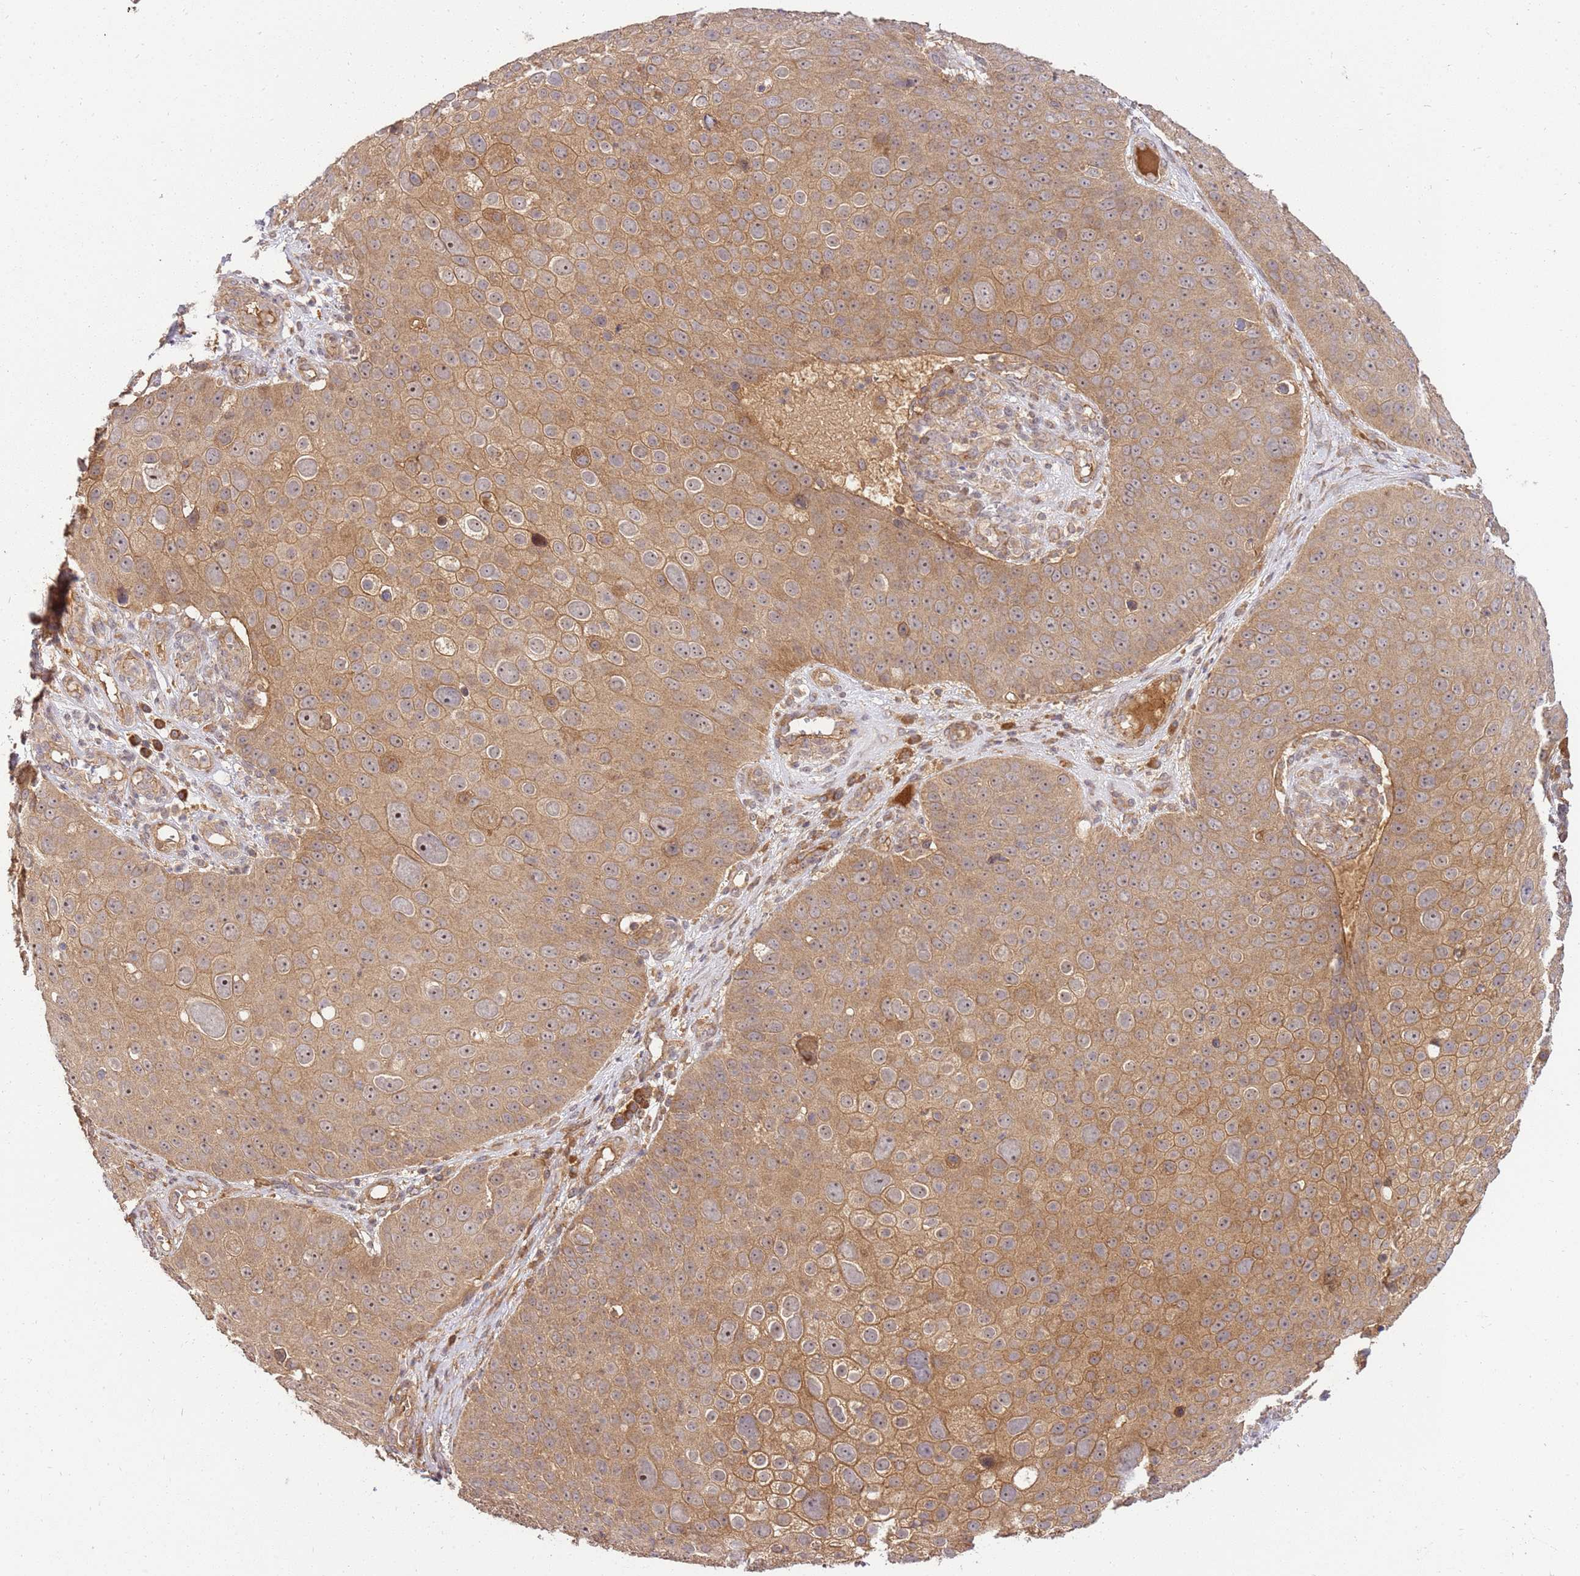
{"staining": {"intensity": "moderate", "quantity": ">75%", "location": "cytoplasmic/membranous"}, "tissue": "skin cancer", "cell_type": "Tumor cells", "image_type": "cancer", "snomed": [{"axis": "morphology", "description": "Squamous cell carcinoma, NOS"}, {"axis": "topography", "description": "Skin"}], "caption": "Skin cancer tissue reveals moderate cytoplasmic/membranous positivity in about >75% of tumor cells, visualized by immunohistochemistry.", "gene": "GAREM1", "patient": {"sex": "male", "age": 71}}